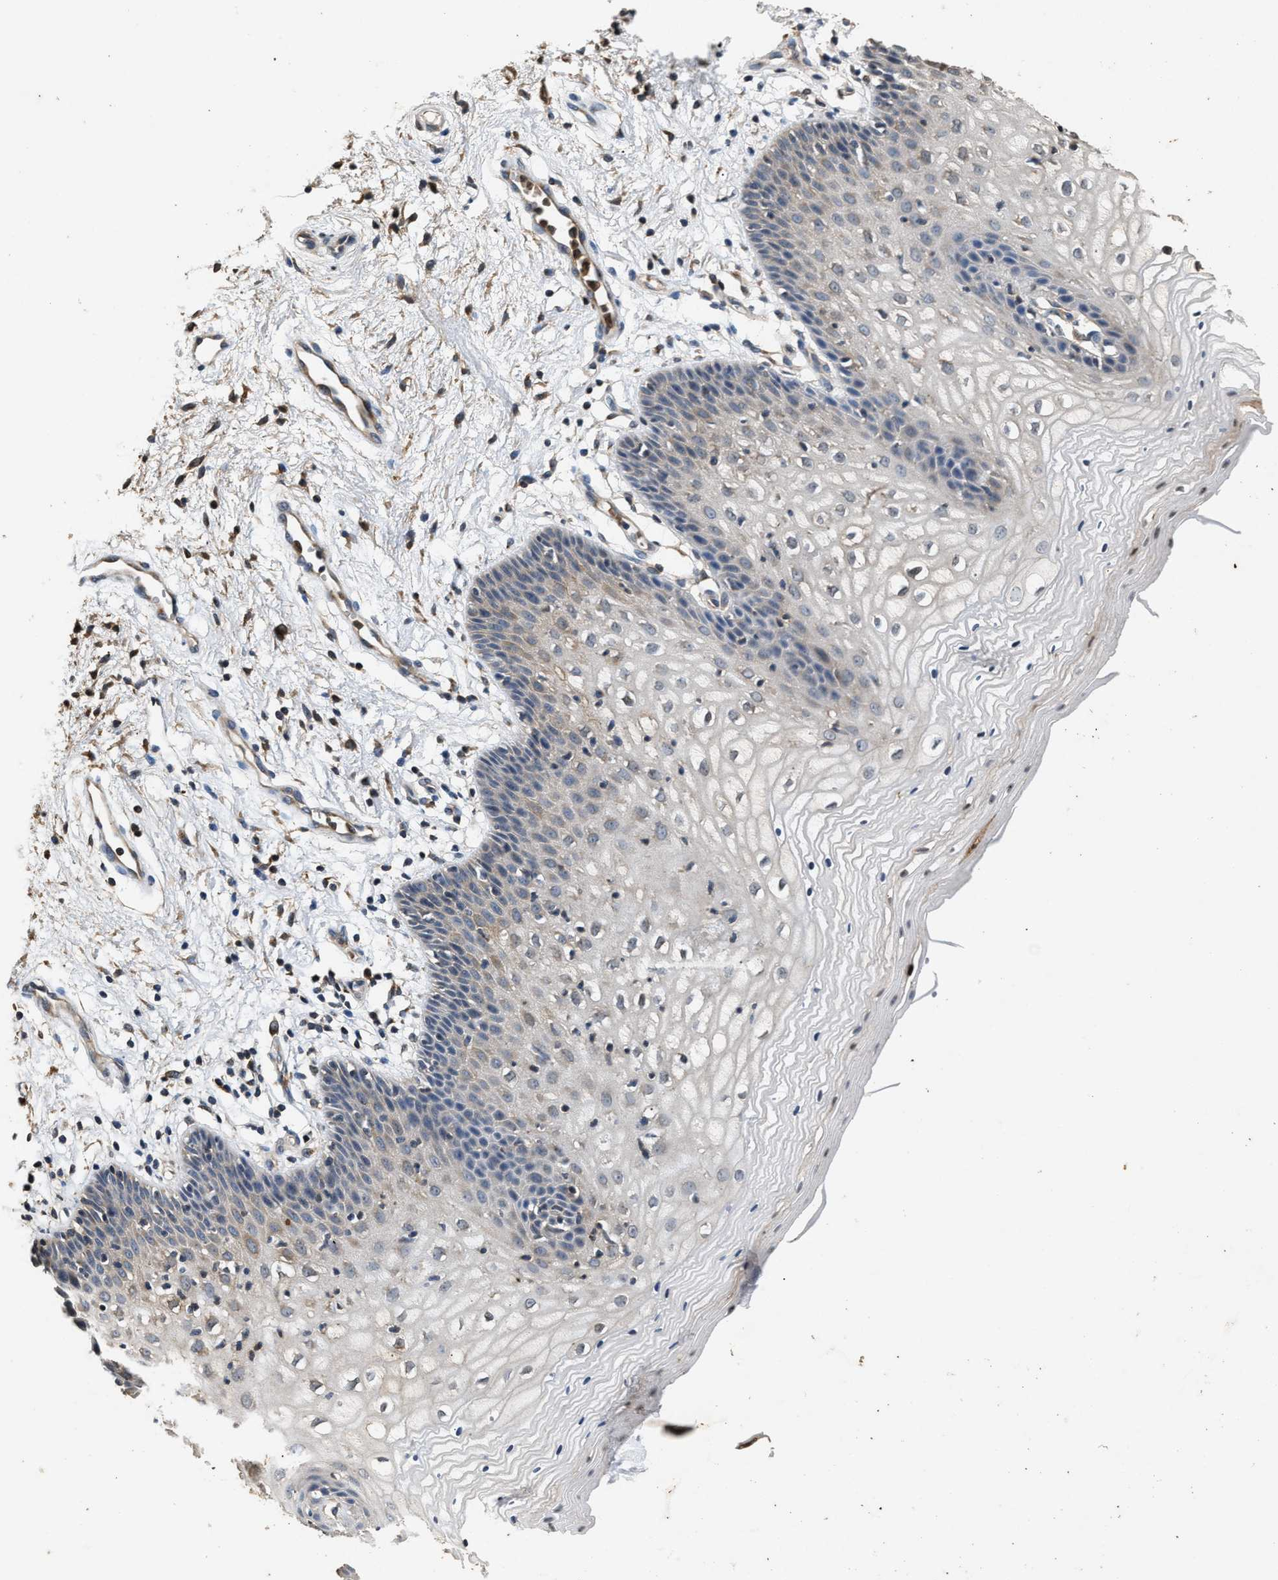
{"staining": {"intensity": "moderate", "quantity": "25%-75%", "location": "cytoplasmic/membranous"}, "tissue": "vagina", "cell_type": "Squamous epithelial cells", "image_type": "normal", "snomed": [{"axis": "morphology", "description": "Normal tissue, NOS"}, {"axis": "topography", "description": "Vagina"}], "caption": "Immunohistochemistry staining of unremarkable vagina, which shows medium levels of moderate cytoplasmic/membranous expression in approximately 25%-75% of squamous epithelial cells indicating moderate cytoplasmic/membranous protein positivity. The staining was performed using DAB (brown) for protein detection and nuclei were counterstained in hematoxylin (blue).", "gene": "CHUK", "patient": {"sex": "female", "age": 34}}